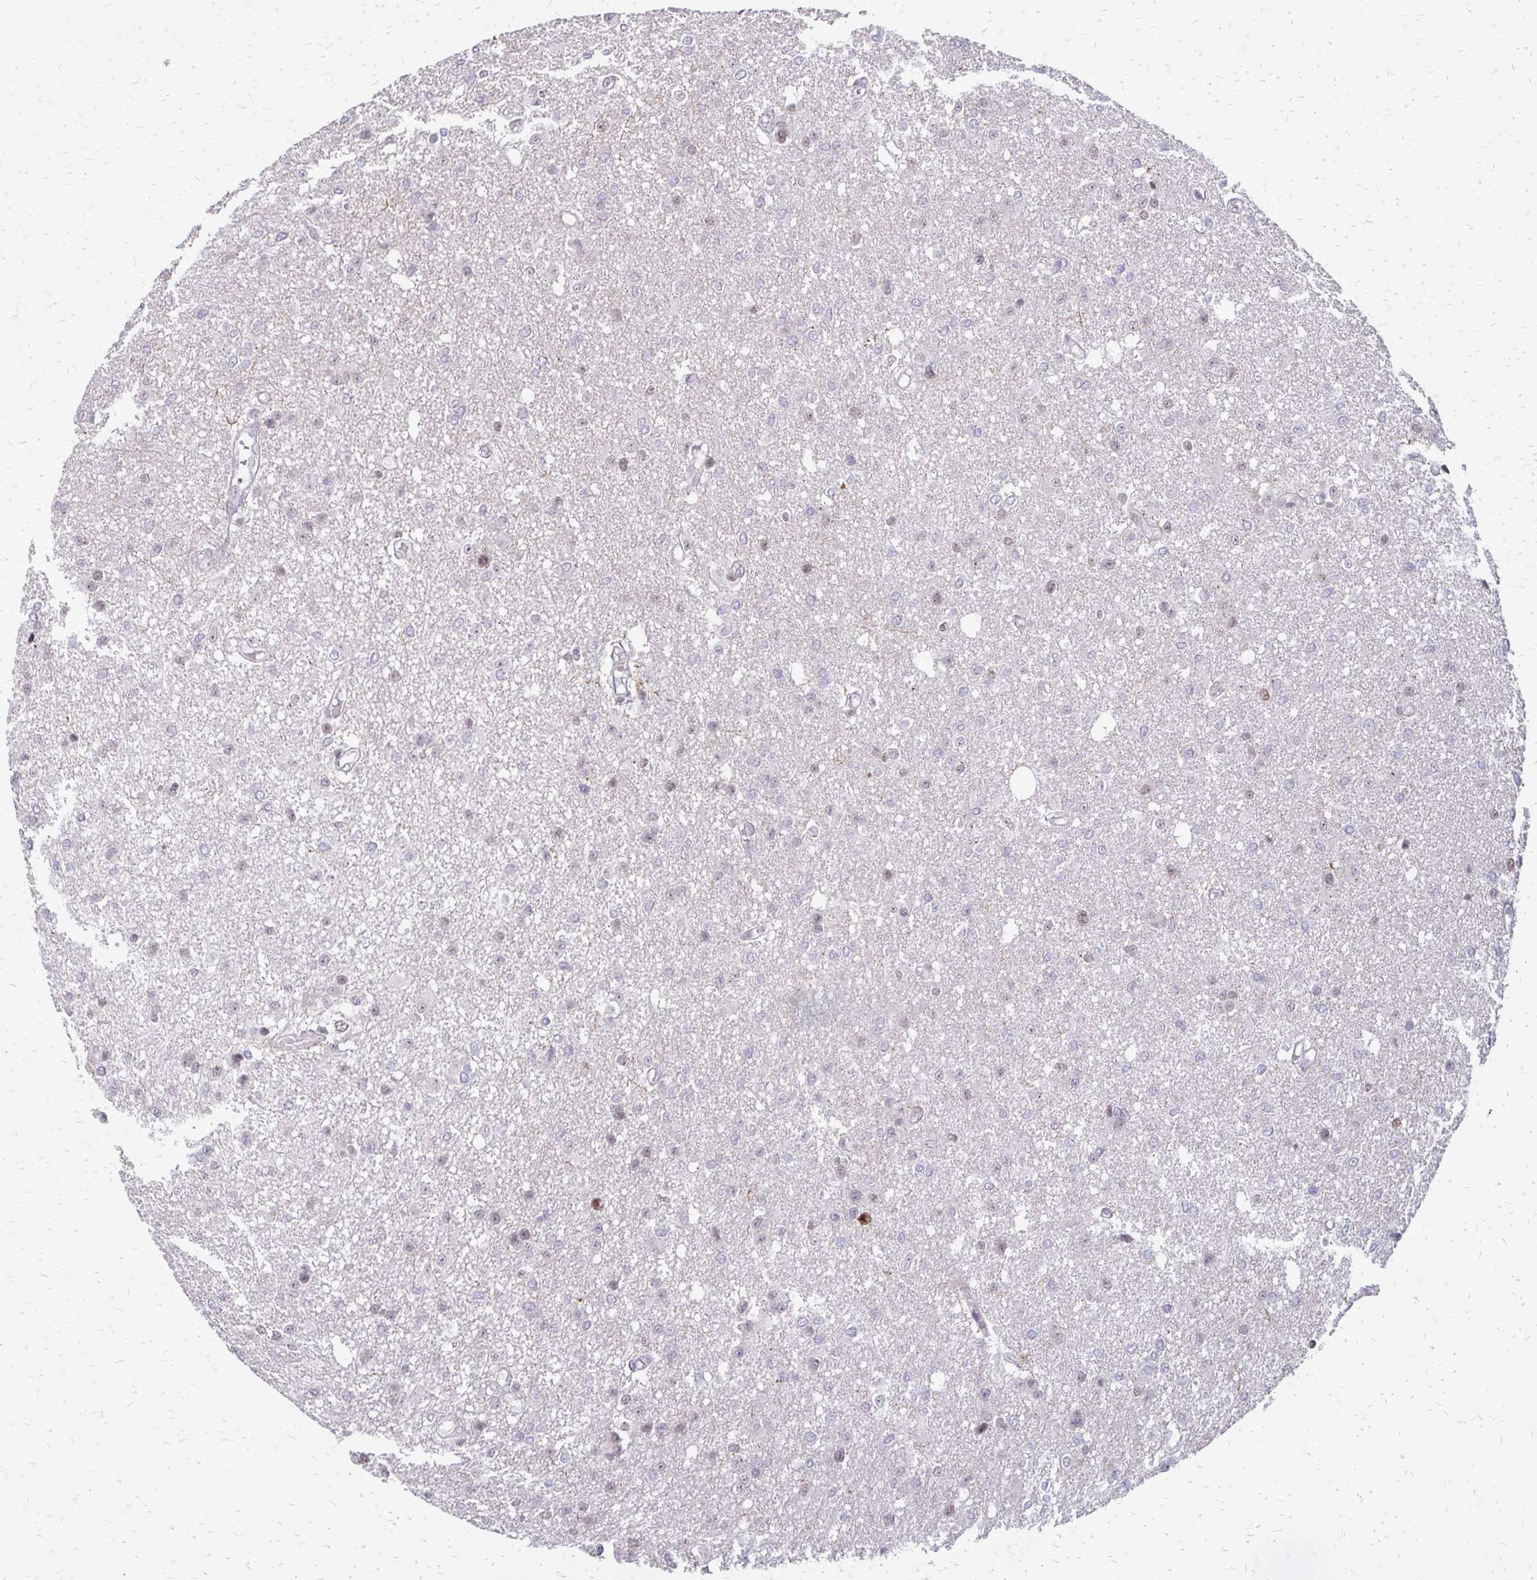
{"staining": {"intensity": "negative", "quantity": "none", "location": "none"}, "tissue": "glioma", "cell_type": "Tumor cells", "image_type": "cancer", "snomed": [{"axis": "morphology", "description": "Glioma, malignant, Low grade"}, {"axis": "topography", "description": "Brain"}], "caption": "Glioma stained for a protein using immunohistochemistry exhibits no staining tumor cells.", "gene": "EED", "patient": {"sex": "male", "age": 26}}